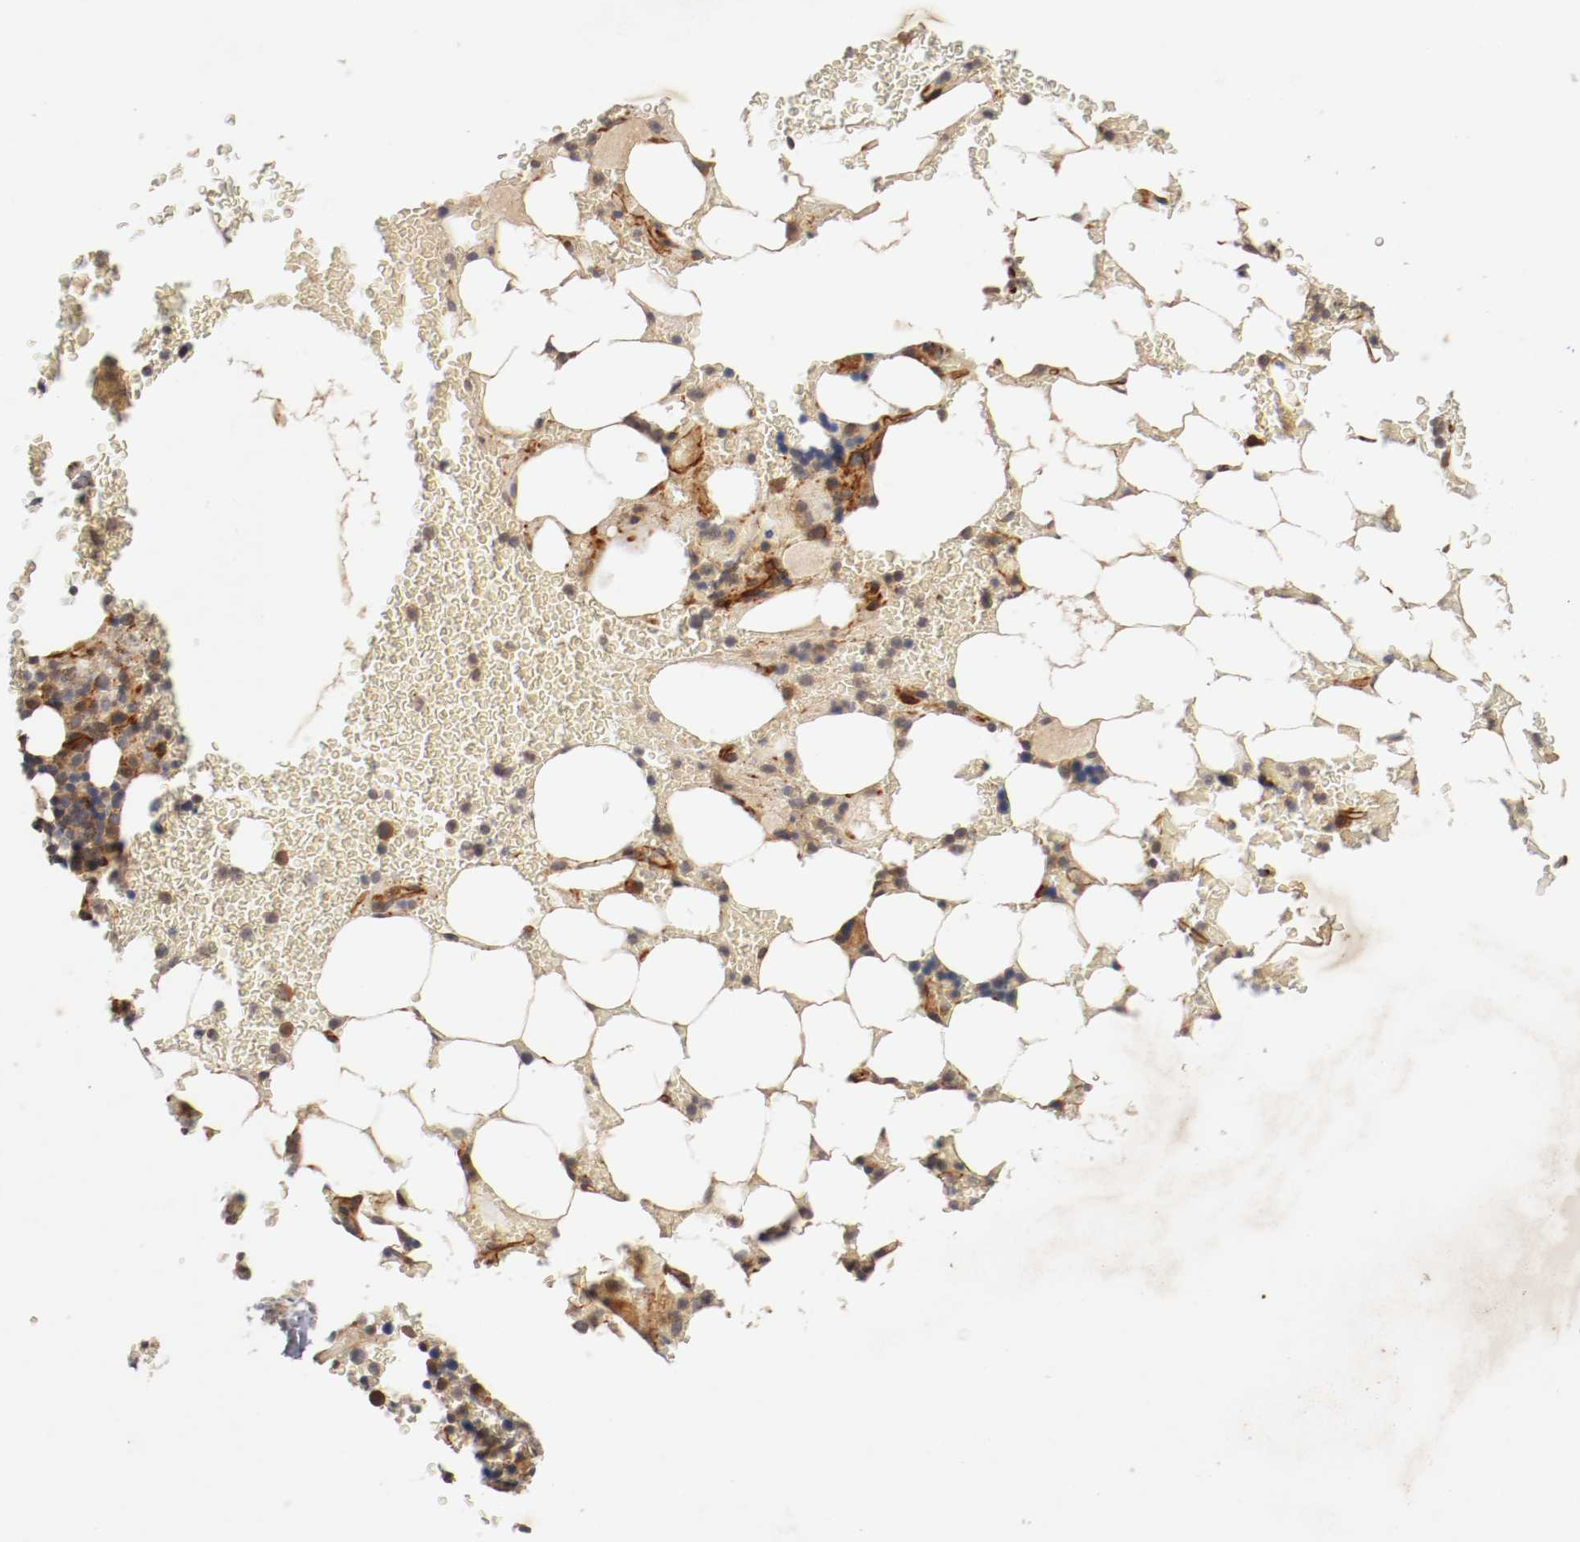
{"staining": {"intensity": "moderate", "quantity": "25%-75%", "location": "cytoplasmic/membranous,nuclear"}, "tissue": "bone marrow", "cell_type": "Hematopoietic cells", "image_type": "normal", "snomed": [{"axis": "morphology", "description": "Normal tissue, NOS"}, {"axis": "topography", "description": "Bone marrow"}], "caption": "A medium amount of moderate cytoplasmic/membranous,nuclear positivity is present in approximately 25%-75% of hematopoietic cells in benign bone marrow.", "gene": "TYK2", "patient": {"sex": "female", "age": 73}}